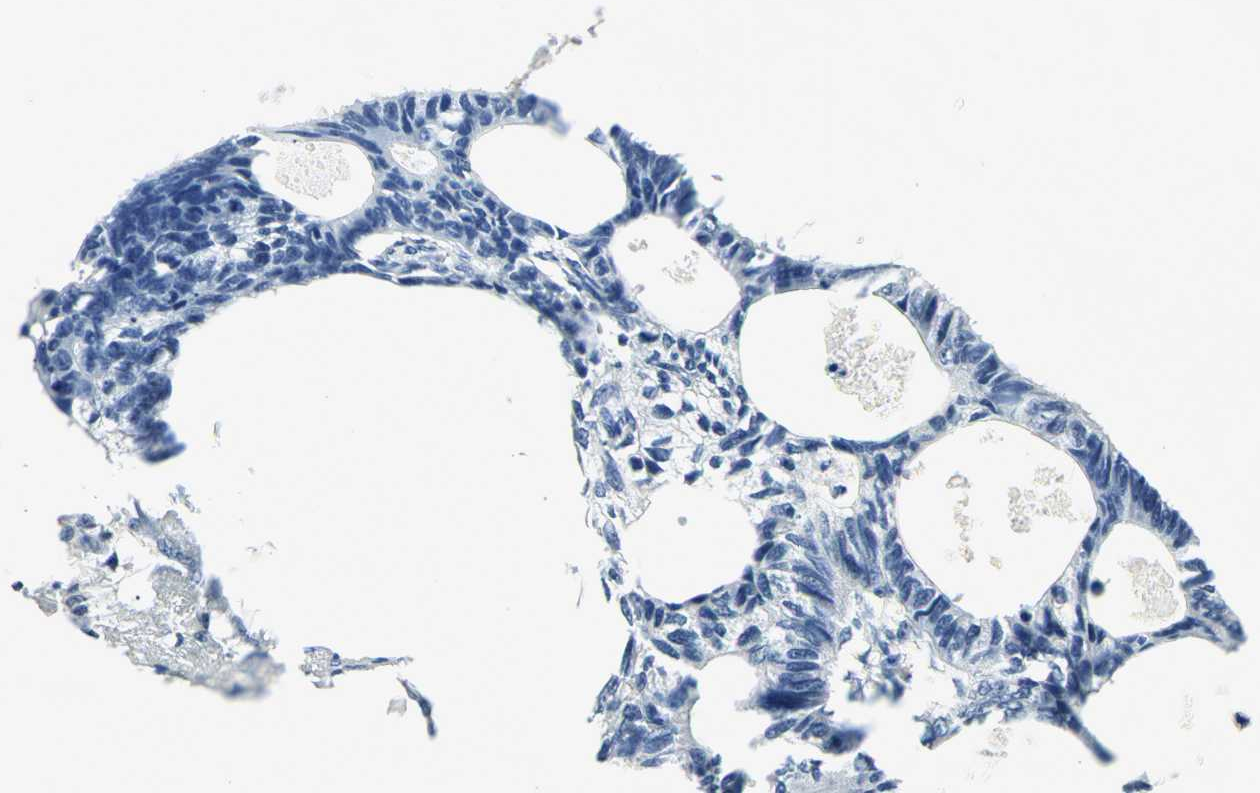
{"staining": {"intensity": "negative", "quantity": "none", "location": "none"}, "tissue": "colorectal cancer", "cell_type": "Tumor cells", "image_type": "cancer", "snomed": [{"axis": "morphology", "description": "Adenocarcinoma, NOS"}, {"axis": "topography", "description": "Colon"}], "caption": "IHC of colorectal cancer demonstrates no staining in tumor cells.", "gene": "KDM1A", "patient": {"sex": "female", "age": 55}}